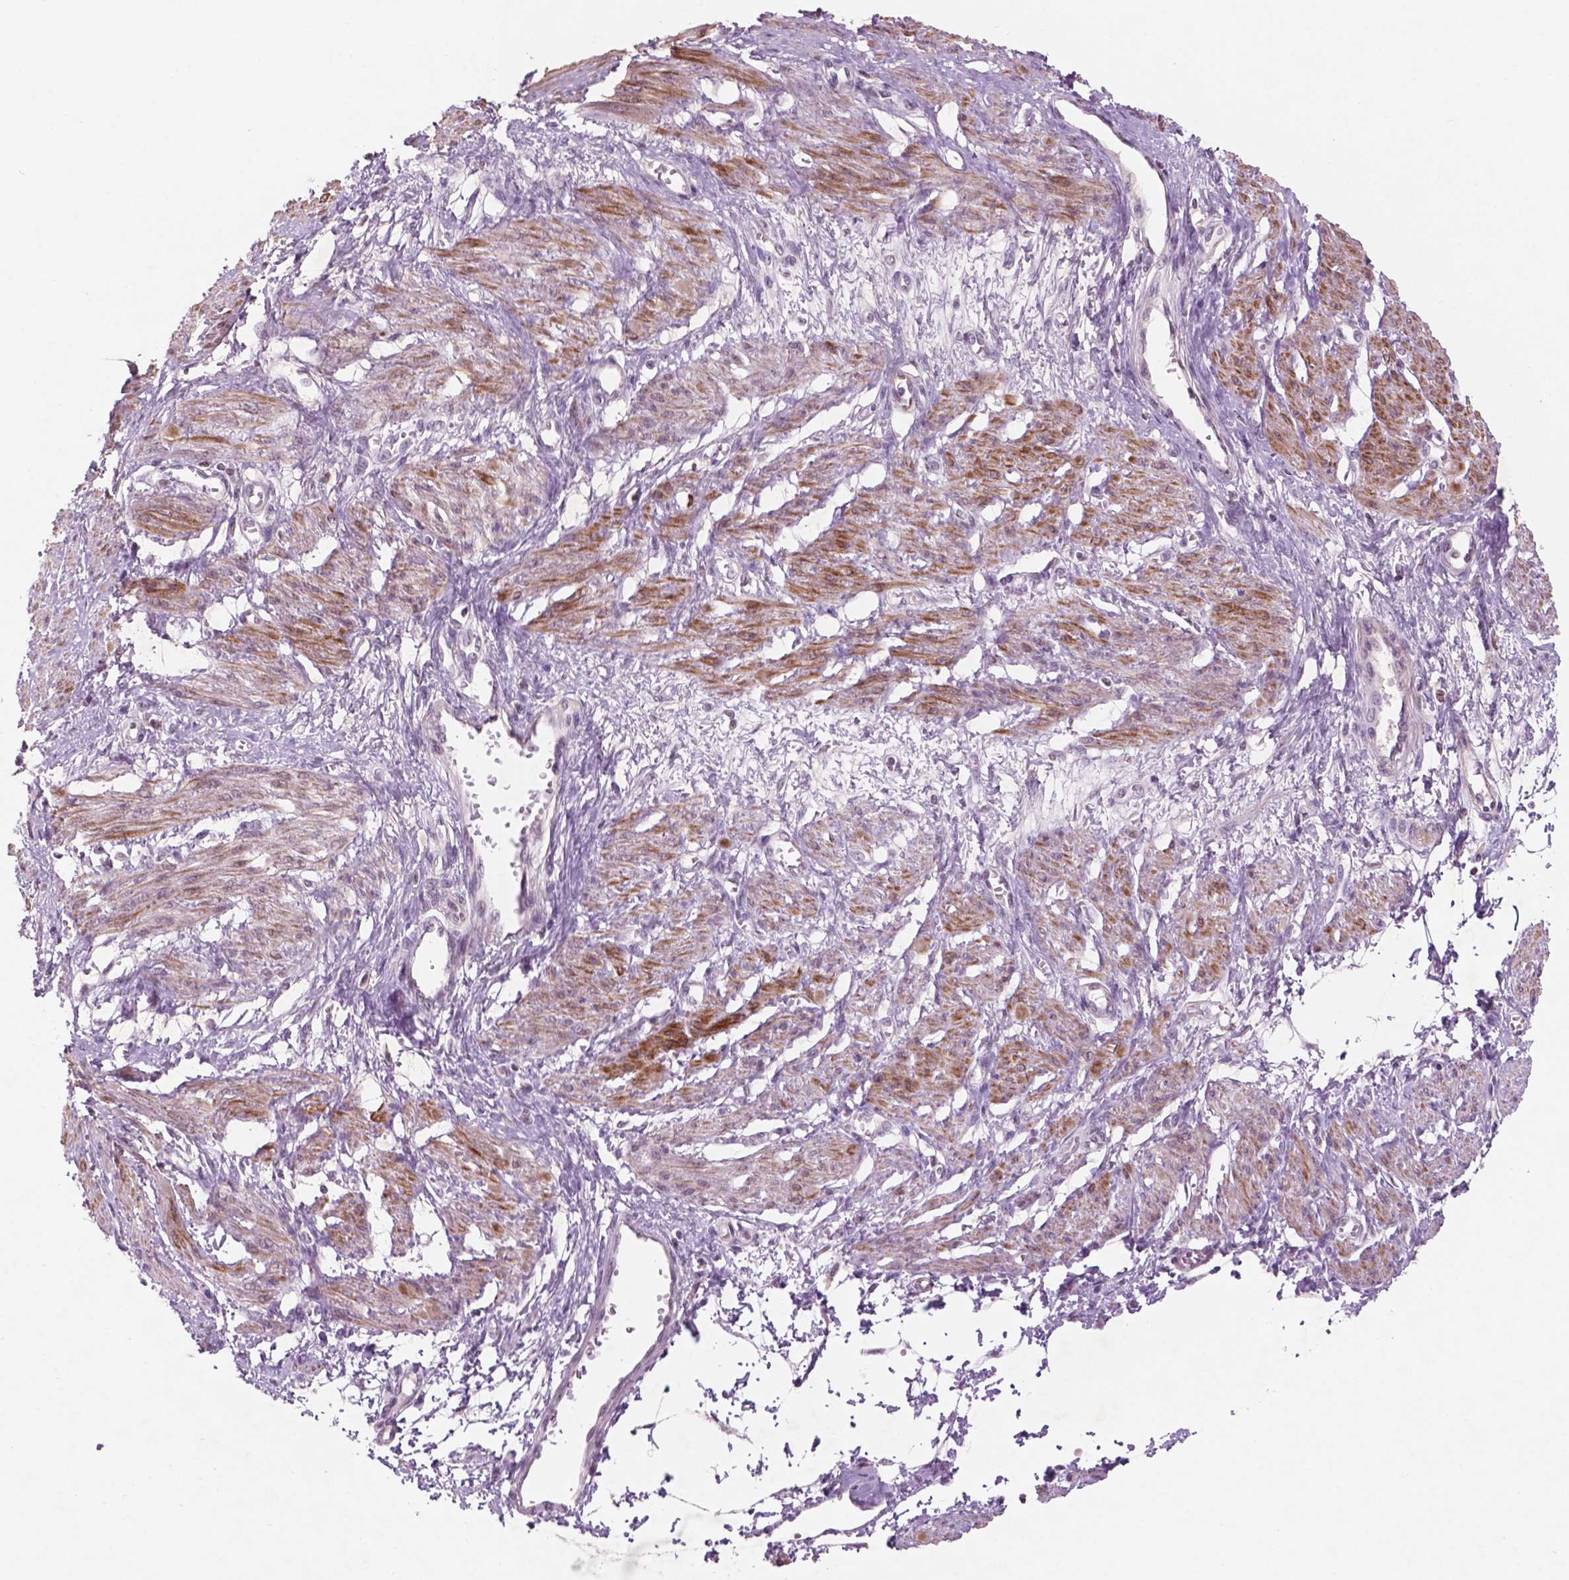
{"staining": {"intensity": "moderate", "quantity": "25%-75%", "location": "cytoplasmic/membranous,nuclear"}, "tissue": "smooth muscle", "cell_type": "Smooth muscle cells", "image_type": "normal", "snomed": [{"axis": "morphology", "description": "Normal tissue, NOS"}, {"axis": "topography", "description": "Smooth muscle"}, {"axis": "topography", "description": "Uterus"}], "caption": "High-magnification brightfield microscopy of benign smooth muscle stained with DAB (3,3'-diaminobenzidine) (brown) and counterstained with hematoxylin (blue). smooth muscle cells exhibit moderate cytoplasmic/membranous,nuclear expression is appreciated in approximately25%-75% of cells.", "gene": "CTR9", "patient": {"sex": "female", "age": 39}}